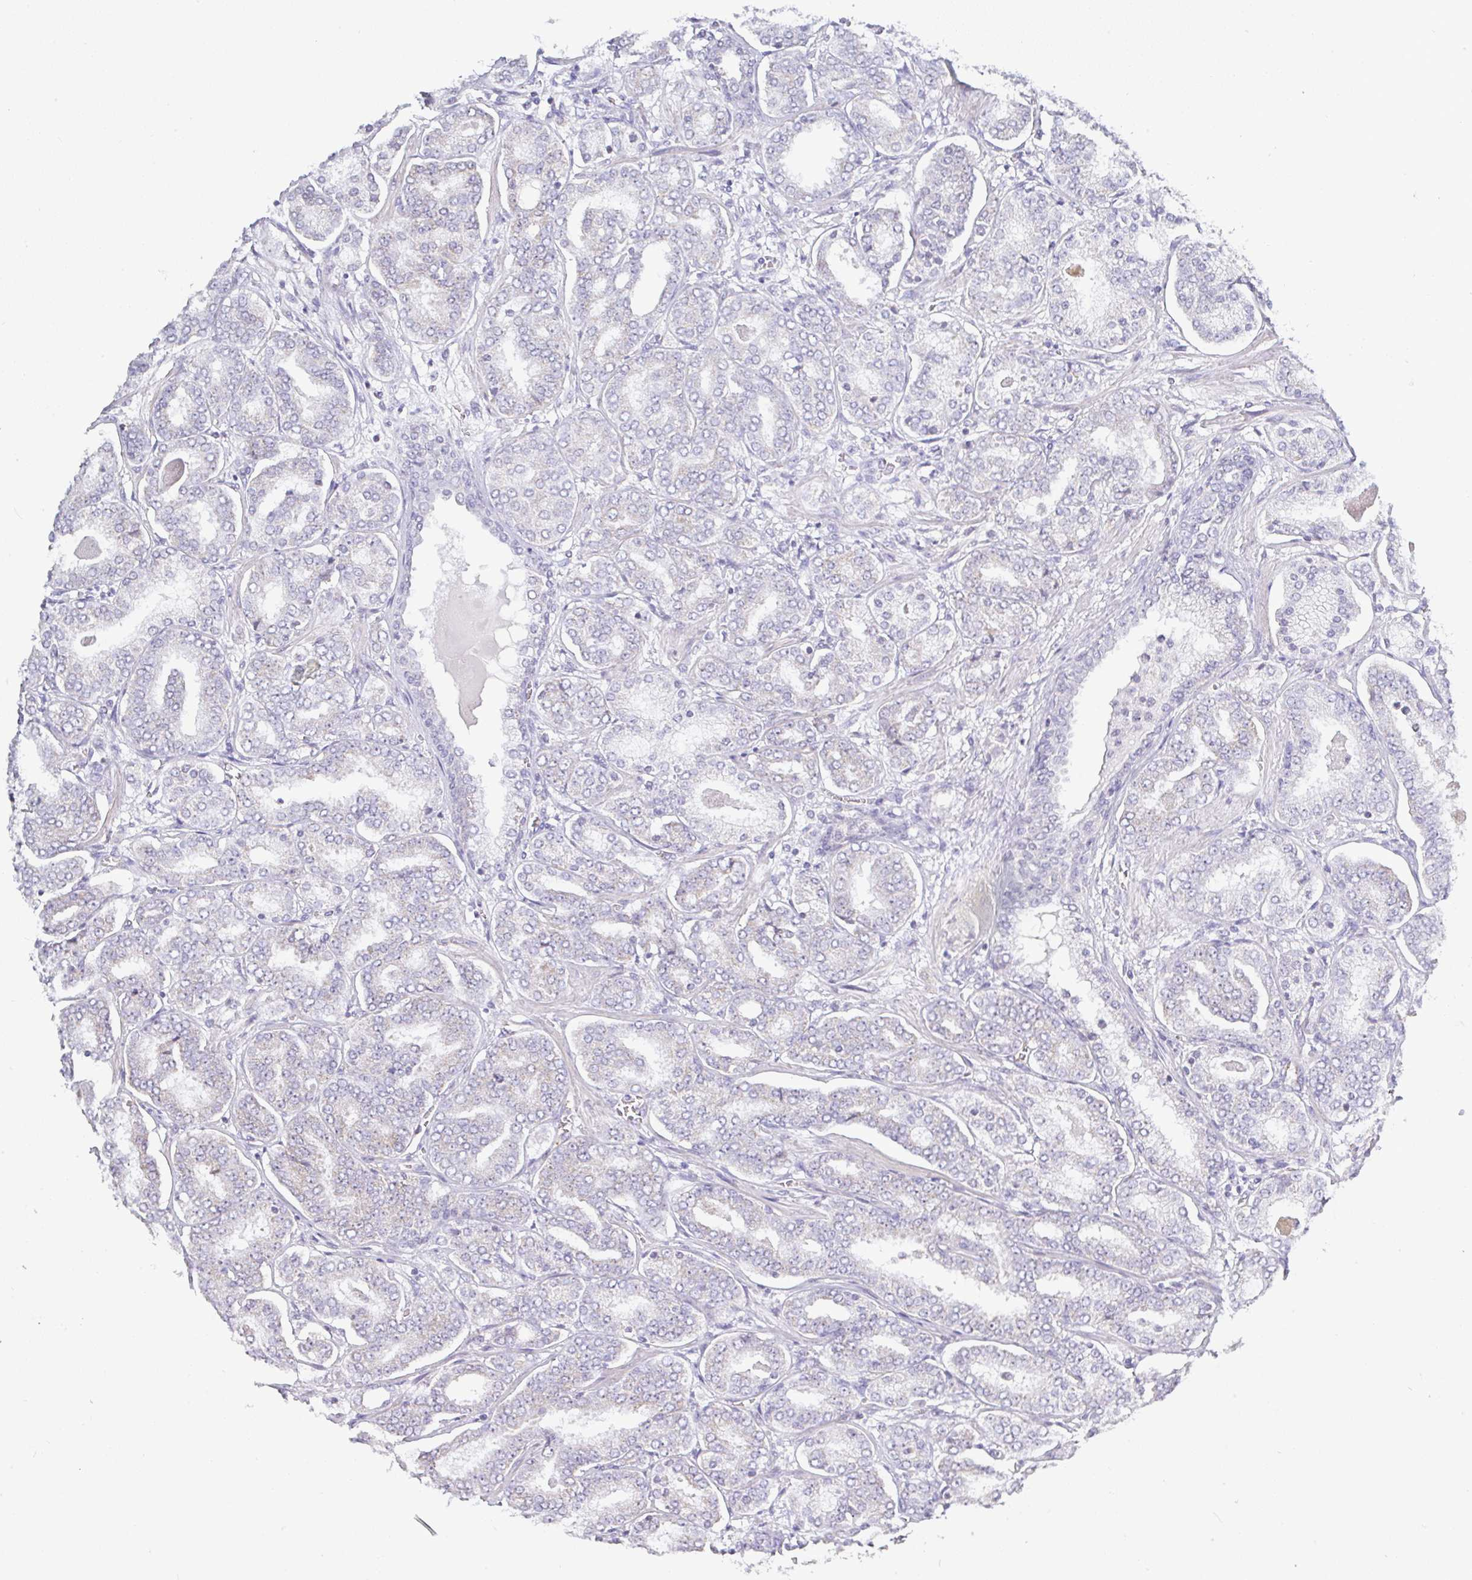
{"staining": {"intensity": "negative", "quantity": "none", "location": "none"}, "tissue": "prostate cancer", "cell_type": "Tumor cells", "image_type": "cancer", "snomed": [{"axis": "morphology", "description": "Adenocarcinoma, High grade"}, {"axis": "topography", "description": "Prostate"}], "caption": "IHC micrograph of prostate high-grade adenocarcinoma stained for a protein (brown), which reveals no positivity in tumor cells.", "gene": "PLCD4", "patient": {"sex": "male", "age": 72}}